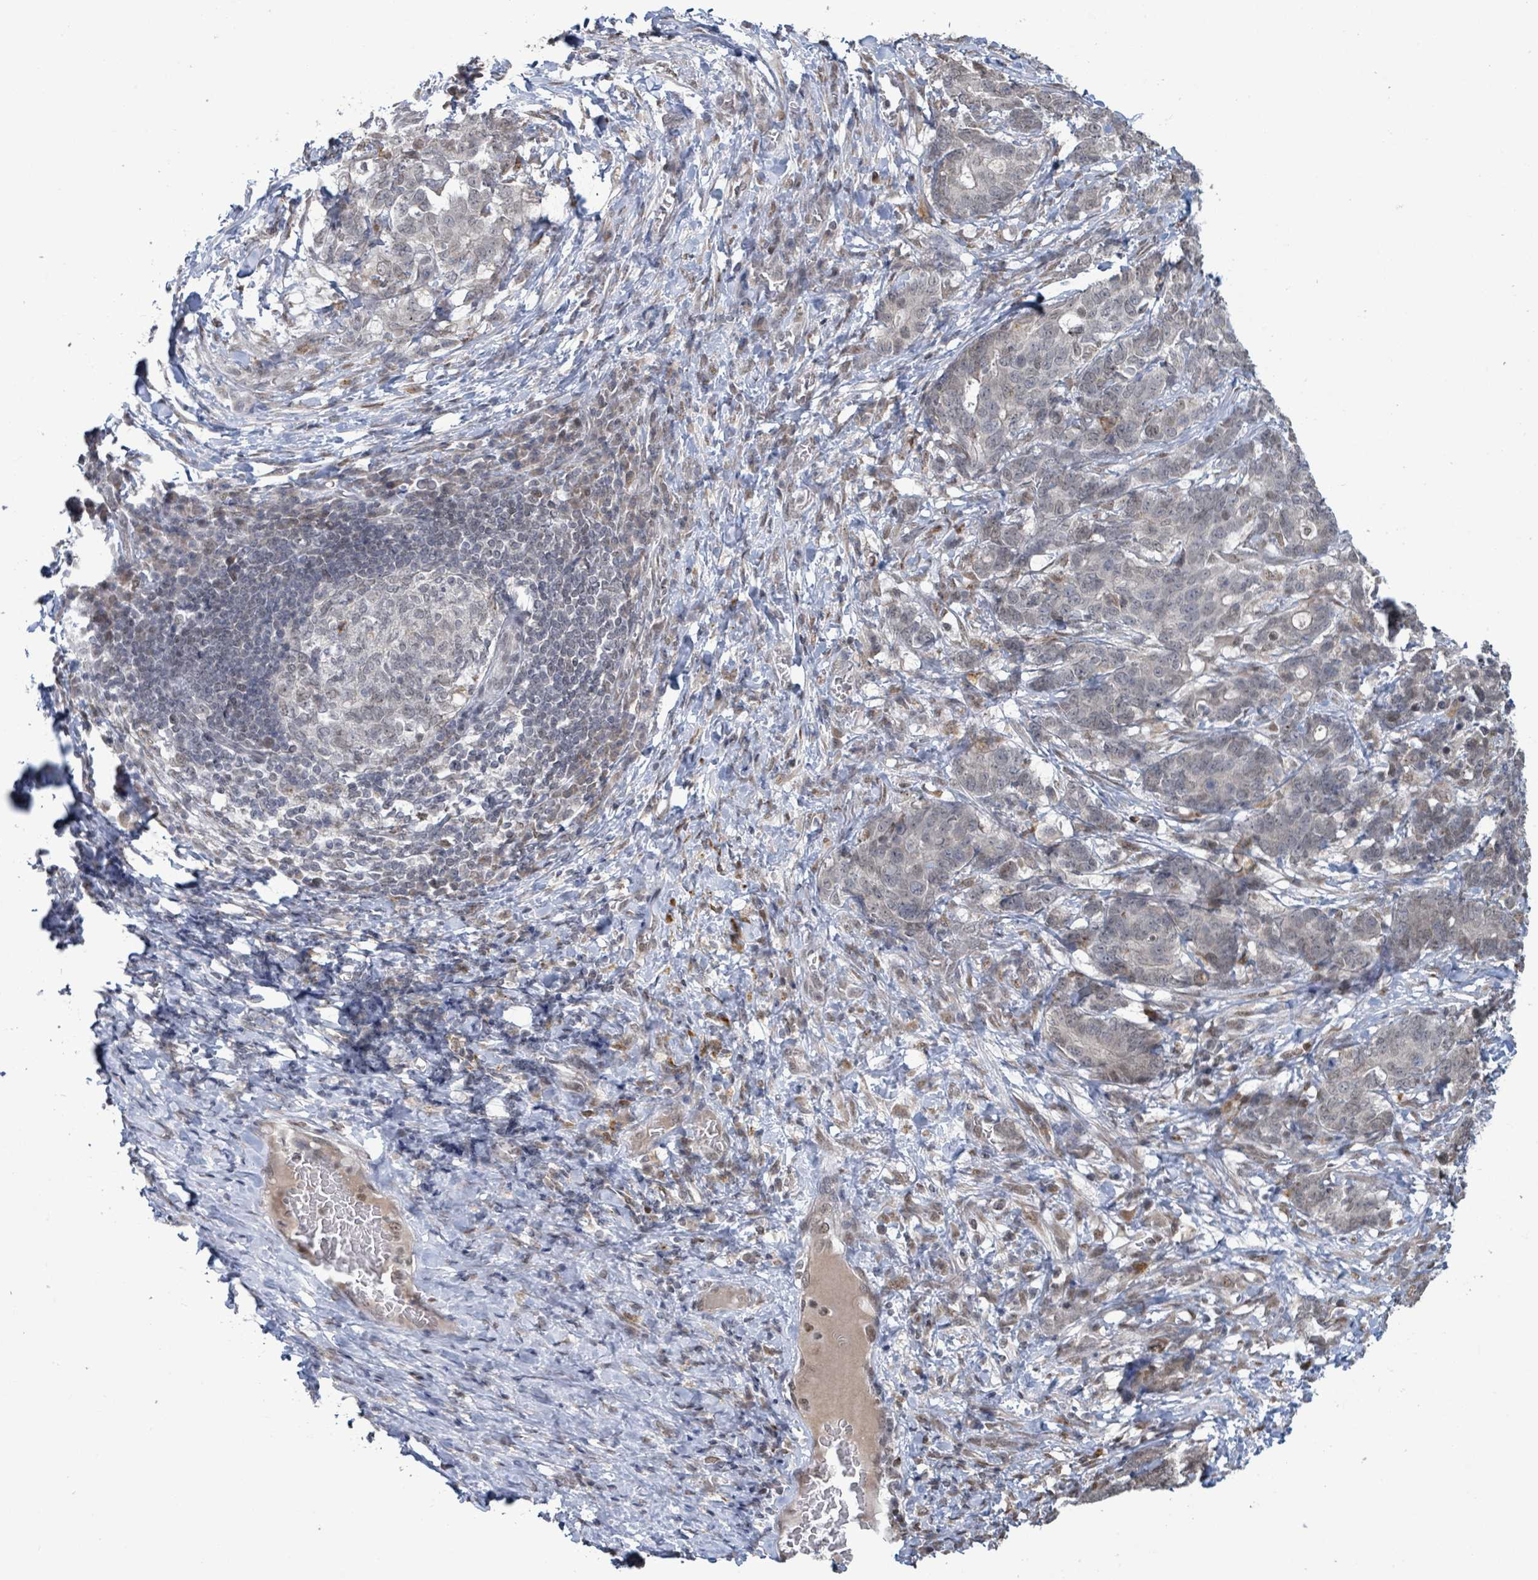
{"staining": {"intensity": "negative", "quantity": "none", "location": "none"}, "tissue": "stomach cancer", "cell_type": "Tumor cells", "image_type": "cancer", "snomed": [{"axis": "morphology", "description": "Normal tissue, NOS"}, {"axis": "morphology", "description": "Adenocarcinoma, NOS"}, {"axis": "topography", "description": "Stomach"}], "caption": "Protein analysis of stomach cancer shows no significant positivity in tumor cells. Brightfield microscopy of immunohistochemistry stained with DAB (brown) and hematoxylin (blue), captured at high magnification.", "gene": "SBF2", "patient": {"sex": "female", "age": 64}}